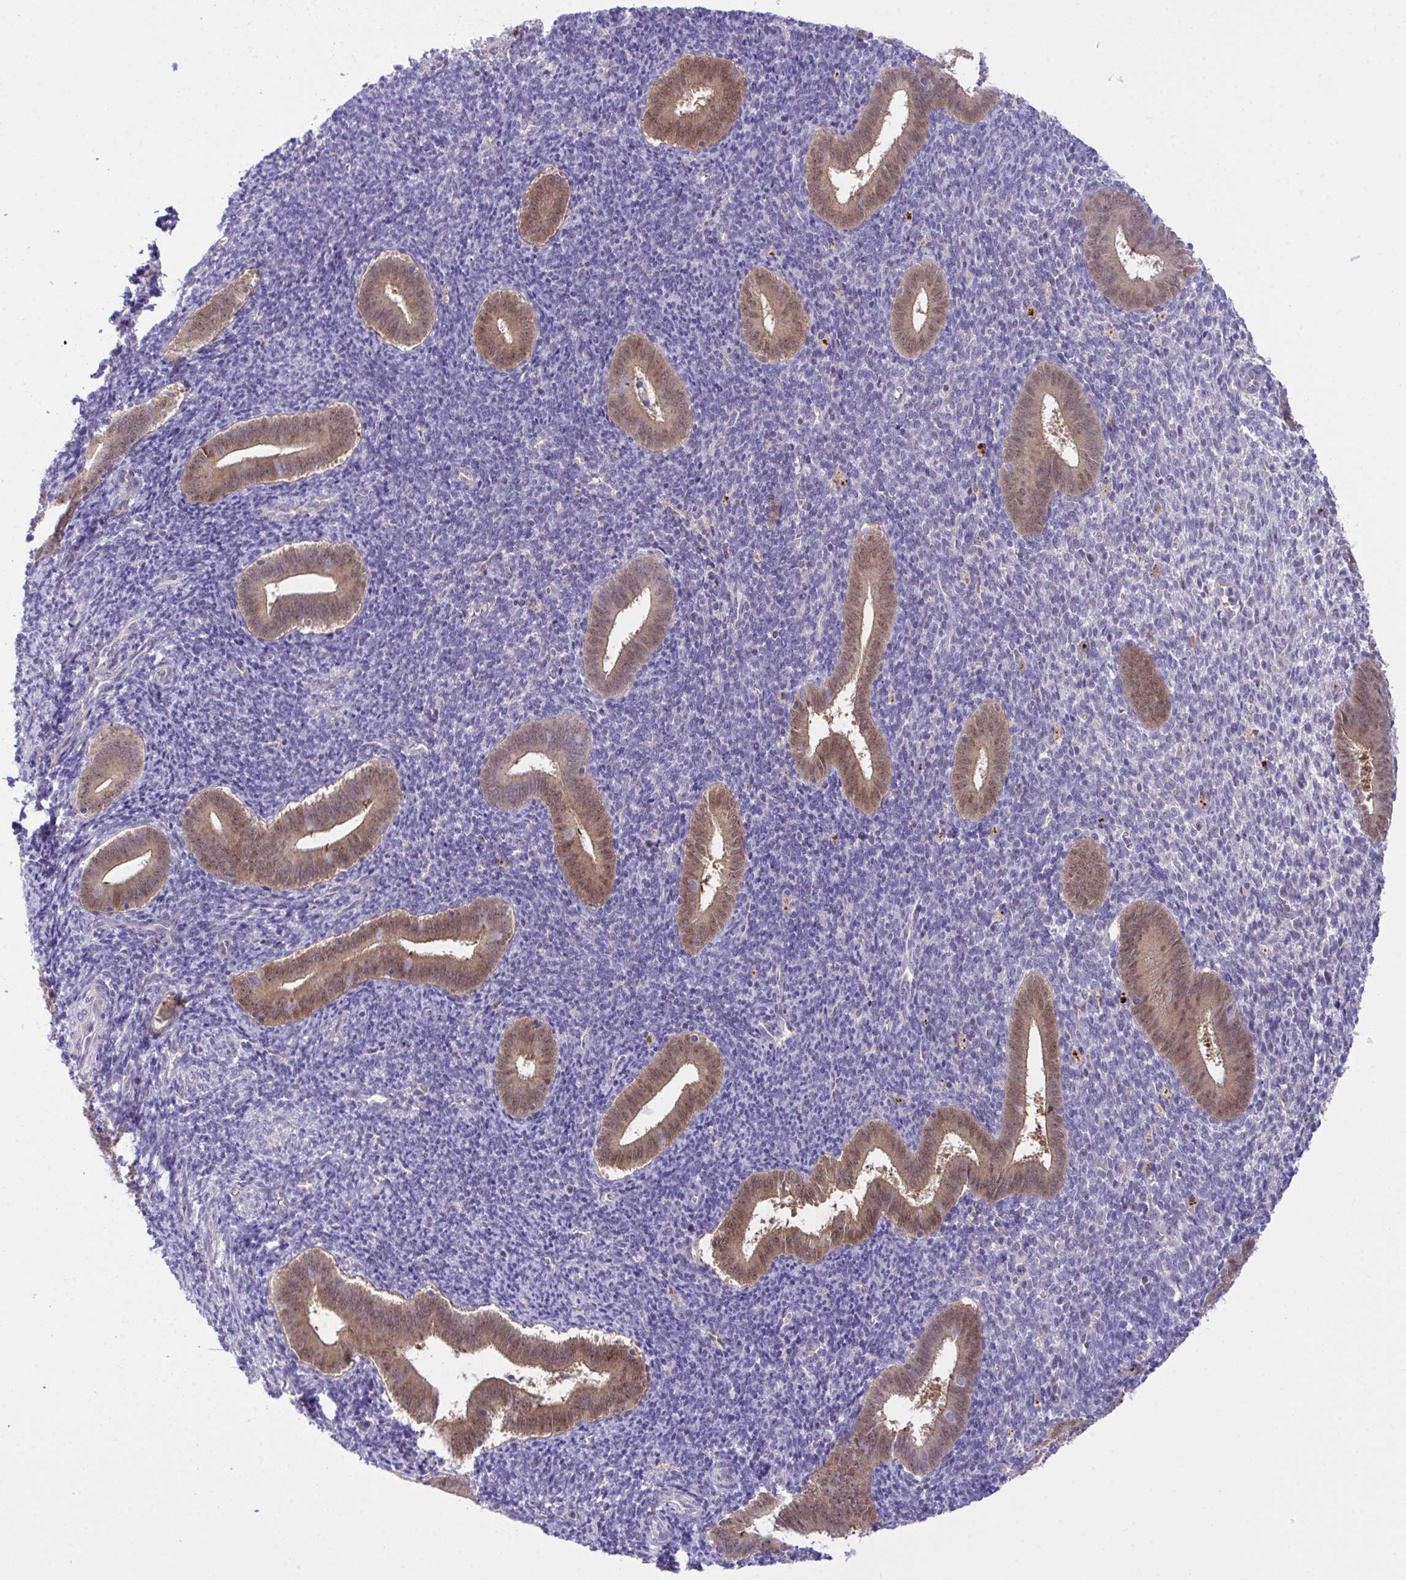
{"staining": {"intensity": "negative", "quantity": "none", "location": "none"}, "tissue": "endometrium", "cell_type": "Cells in endometrial stroma", "image_type": "normal", "snomed": [{"axis": "morphology", "description": "Normal tissue, NOS"}, {"axis": "topography", "description": "Endometrium"}], "caption": "Immunohistochemical staining of normal endometrium reveals no significant positivity in cells in endometrial stroma. Nuclei are stained in blue.", "gene": "HOXD12", "patient": {"sex": "female", "age": 25}}